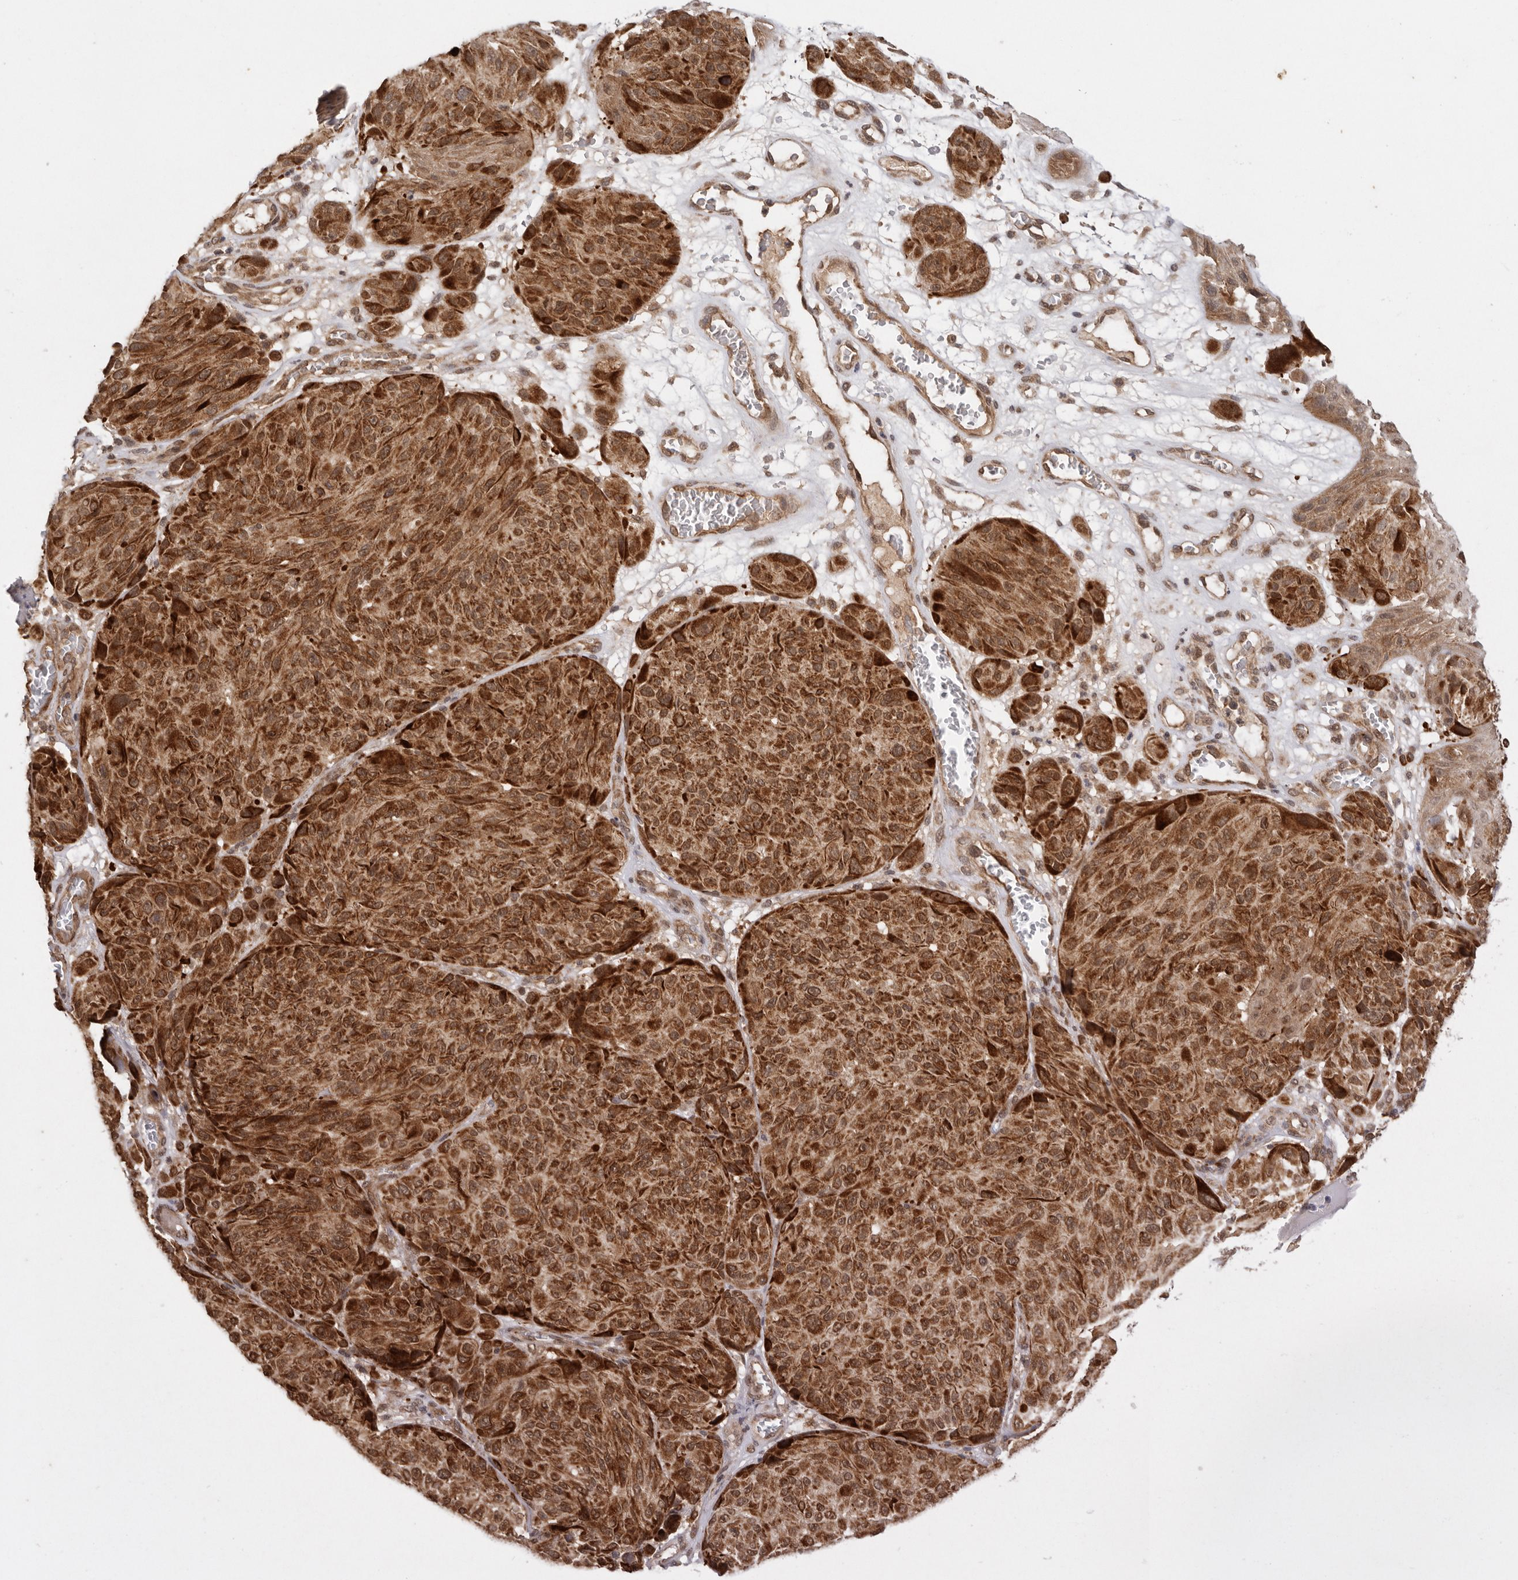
{"staining": {"intensity": "strong", "quantity": ">75%", "location": "cytoplasmic/membranous,nuclear"}, "tissue": "melanoma", "cell_type": "Tumor cells", "image_type": "cancer", "snomed": [{"axis": "morphology", "description": "Malignant melanoma, NOS"}, {"axis": "topography", "description": "Skin"}], "caption": "Human malignant melanoma stained with a brown dye exhibits strong cytoplasmic/membranous and nuclear positive expression in approximately >75% of tumor cells.", "gene": "TARS2", "patient": {"sex": "male", "age": 83}}